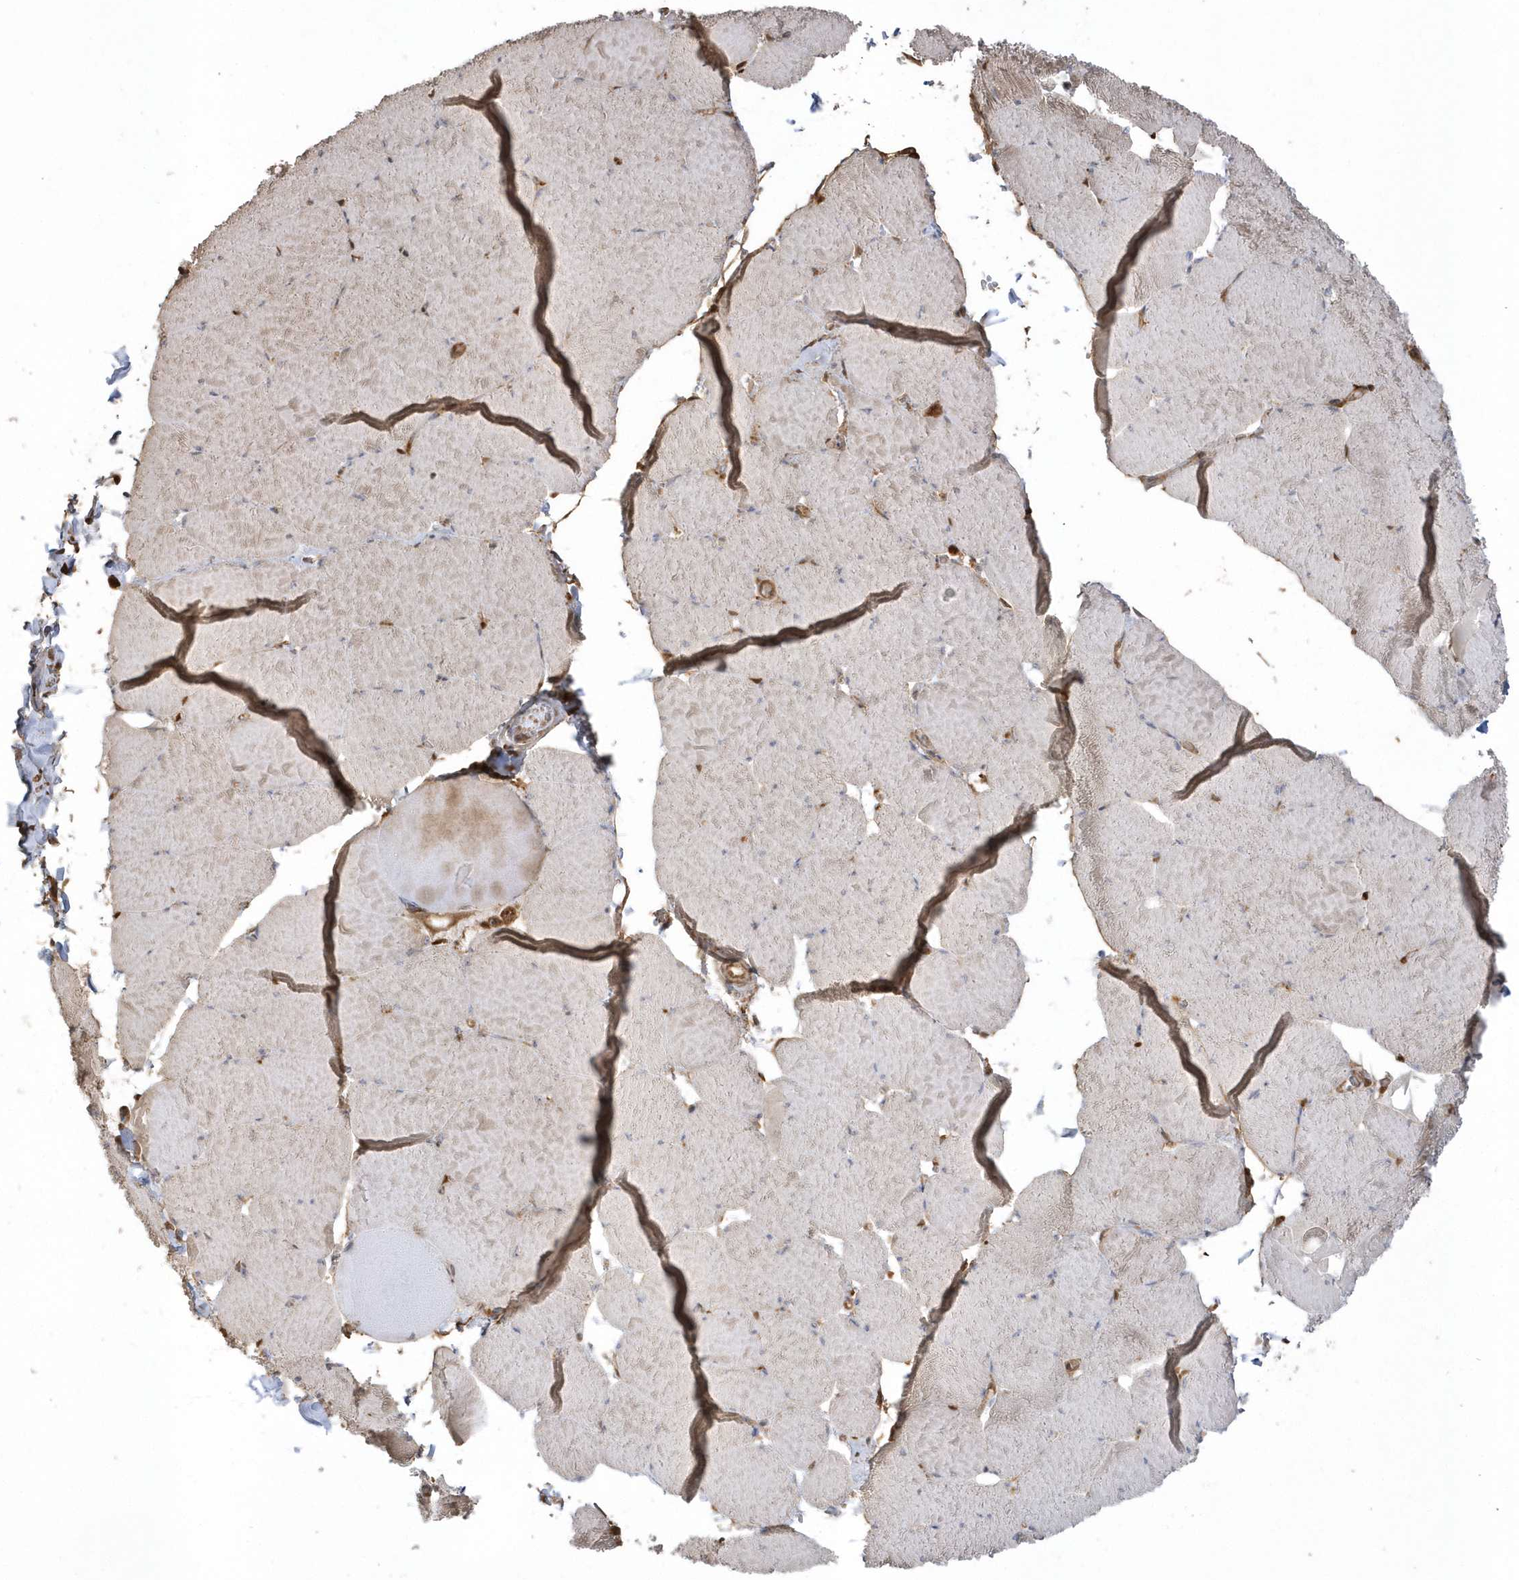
{"staining": {"intensity": "moderate", "quantity": "<25%", "location": "cytoplasmic/membranous,nuclear"}, "tissue": "skeletal muscle", "cell_type": "Myocytes", "image_type": "normal", "snomed": [{"axis": "morphology", "description": "Normal tissue, NOS"}, {"axis": "topography", "description": "Skeletal muscle"}, {"axis": "topography", "description": "Head-Neck"}], "caption": "IHC (DAB (3,3'-diaminobenzidine)) staining of unremarkable human skeletal muscle shows moderate cytoplasmic/membranous,nuclear protein staining in approximately <25% of myocytes. (Stains: DAB in brown, nuclei in blue, Microscopy: brightfield microscopy at high magnification).", "gene": "HNMT", "patient": {"sex": "male", "age": 66}}